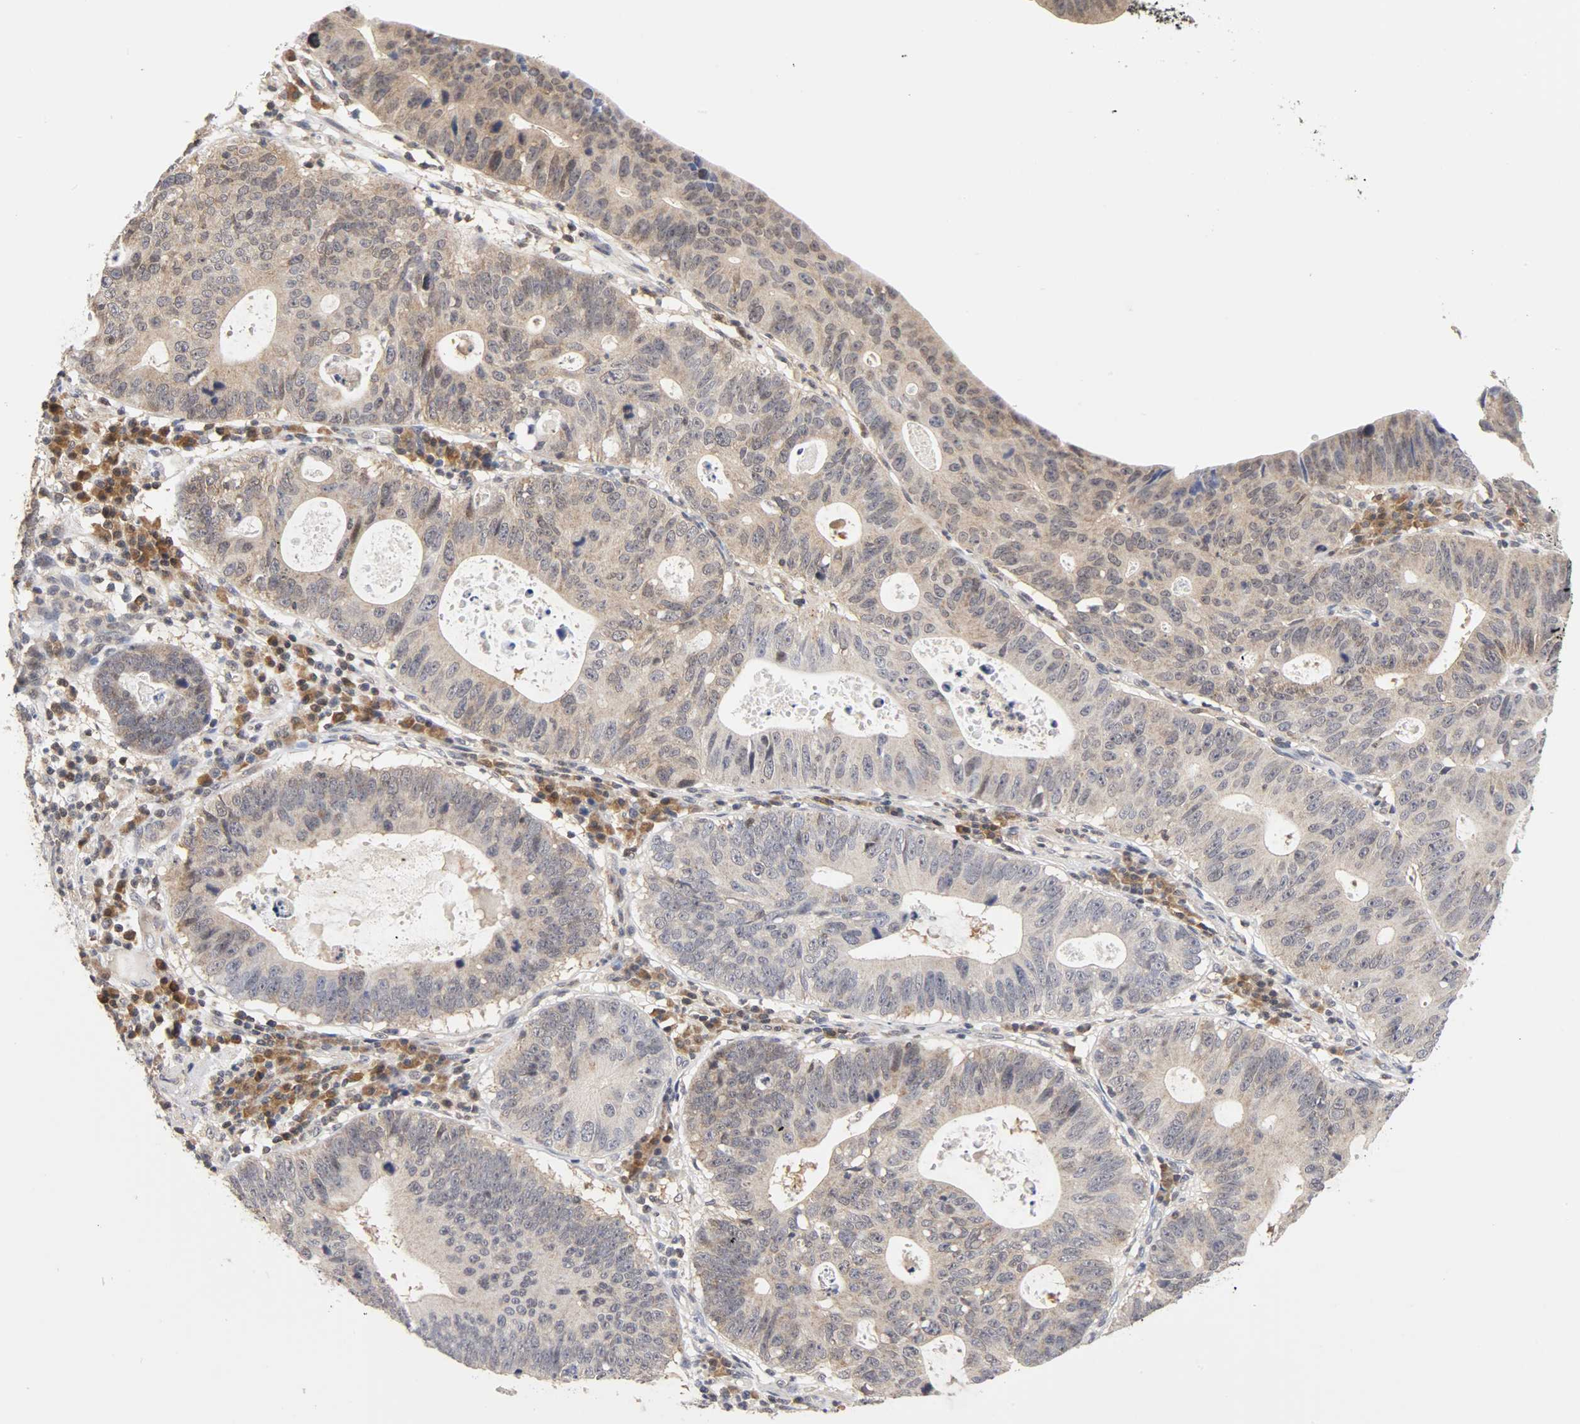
{"staining": {"intensity": "weak", "quantity": "25%-75%", "location": "cytoplasmic/membranous,nuclear"}, "tissue": "stomach cancer", "cell_type": "Tumor cells", "image_type": "cancer", "snomed": [{"axis": "morphology", "description": "Adenocarcinoma, NOS"}, {"axis": "topography", "description": "Stomach"}], "caption": "An immunohistochemistry histopathology image of tumor tissue is shown. Protein staining in brown labels weak cytoplasmic/membranous and nuclear positivity in stomach cancer within tumor cells. The staining was performed using DAB to visualize the protein expression in brown, while the nuclei were stained in blue with hematoxylin (Magnification: 20x).", "gene": "UBE2M", "patient": {"sex": "male", "age": 59}}